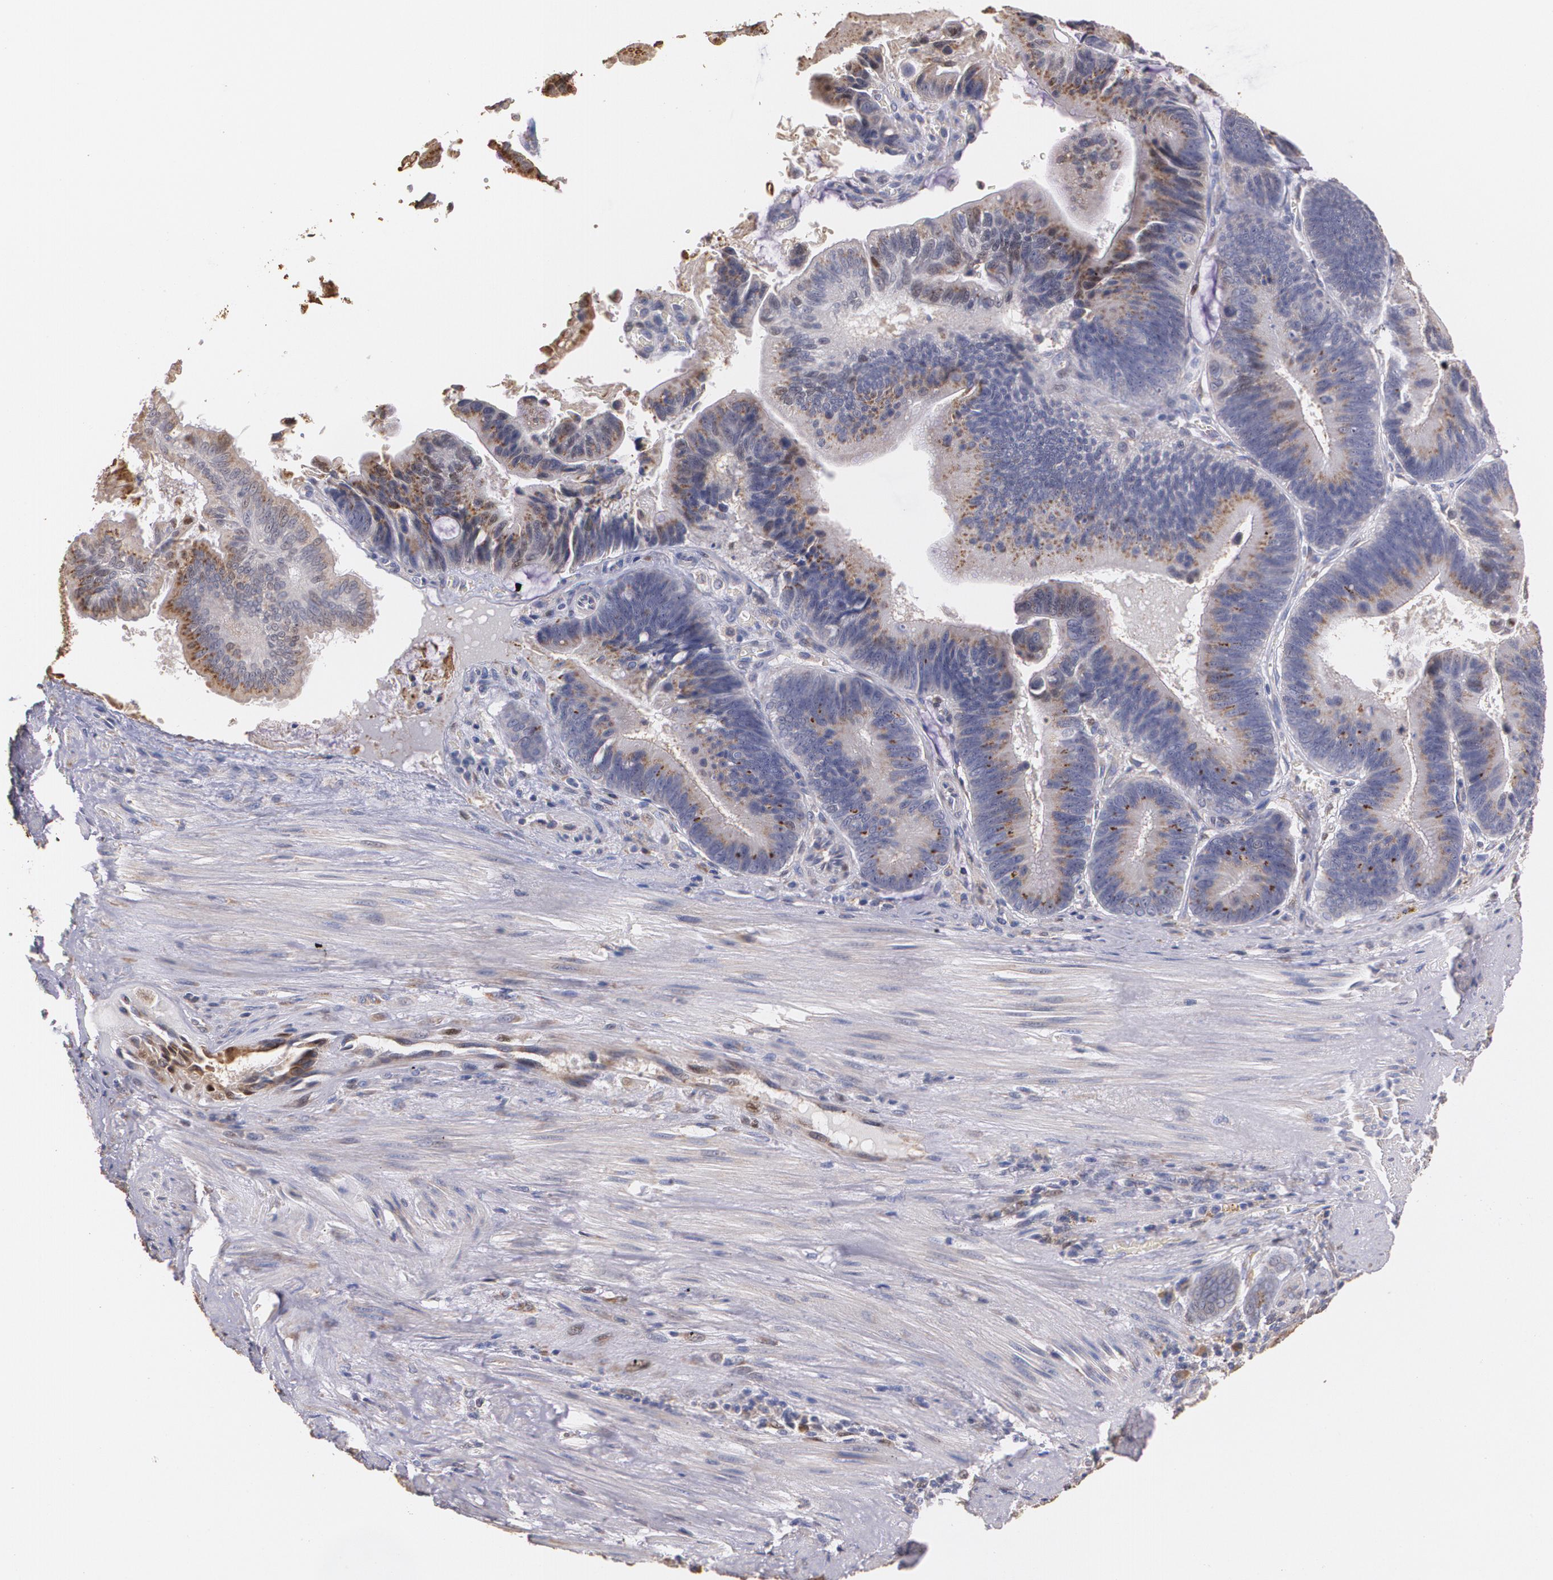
{"staining": {"intensity": "moderate", "quantity": ">75%", "location": "cytoplasmic/membranous"}, "tissue": "pancreatic cancer", "cell_type": "Tumor cells", "image_type": "cancer", "snomed": [{"axis": "morphology", "description": "Adenocarcinoma, NOS"}, {"axis": "topography", "description": "Pancreas"}], "caption": "Protein staining shows moderate cytoplasmic/membranous staining in approximately >75% of tumor cells in pancreatic adenocarcinoma.", "gene": "ATF3", "patient": {"sex": "male", "age": 82}}